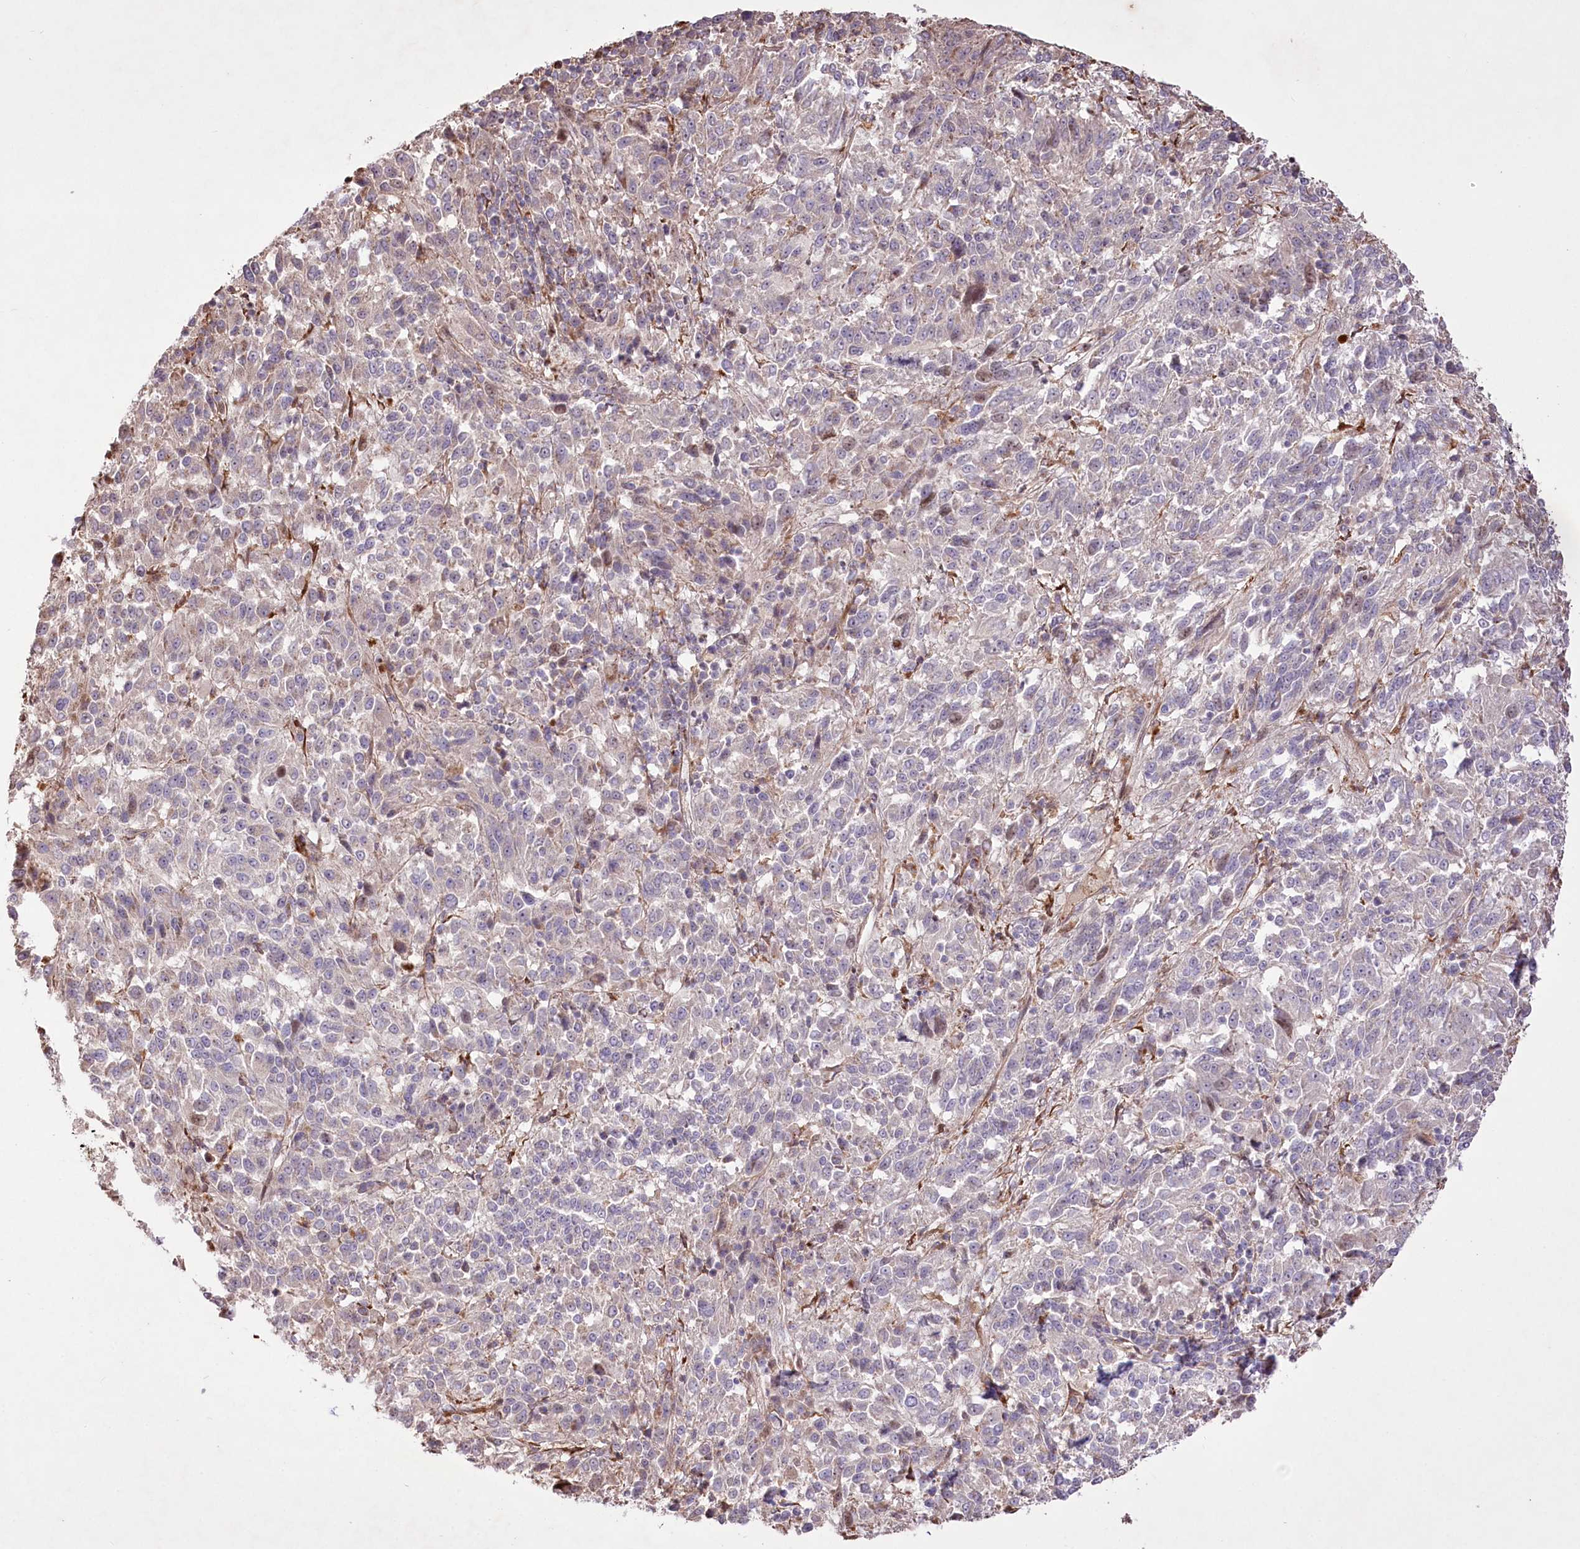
{"staining": {"intensity": "negative", "quantity": "none", "location": "none"}, "tissue": "melanoma", "cell_type": "Tumor cells", "image_type": "cancer", "snomed": [{"axis": "morphology", "description": "Malignant melanoma, Metastatic site"}, {"axis": "topography", "description": "Lung"}], "caption": "Malignant melanoma (metastatic site) stained for a protein using immunohistochemistry (IHC) demonstrates no staining tumor cells.", "gene": "RNF24", "patient": {"sex": "male", "age": 64}}